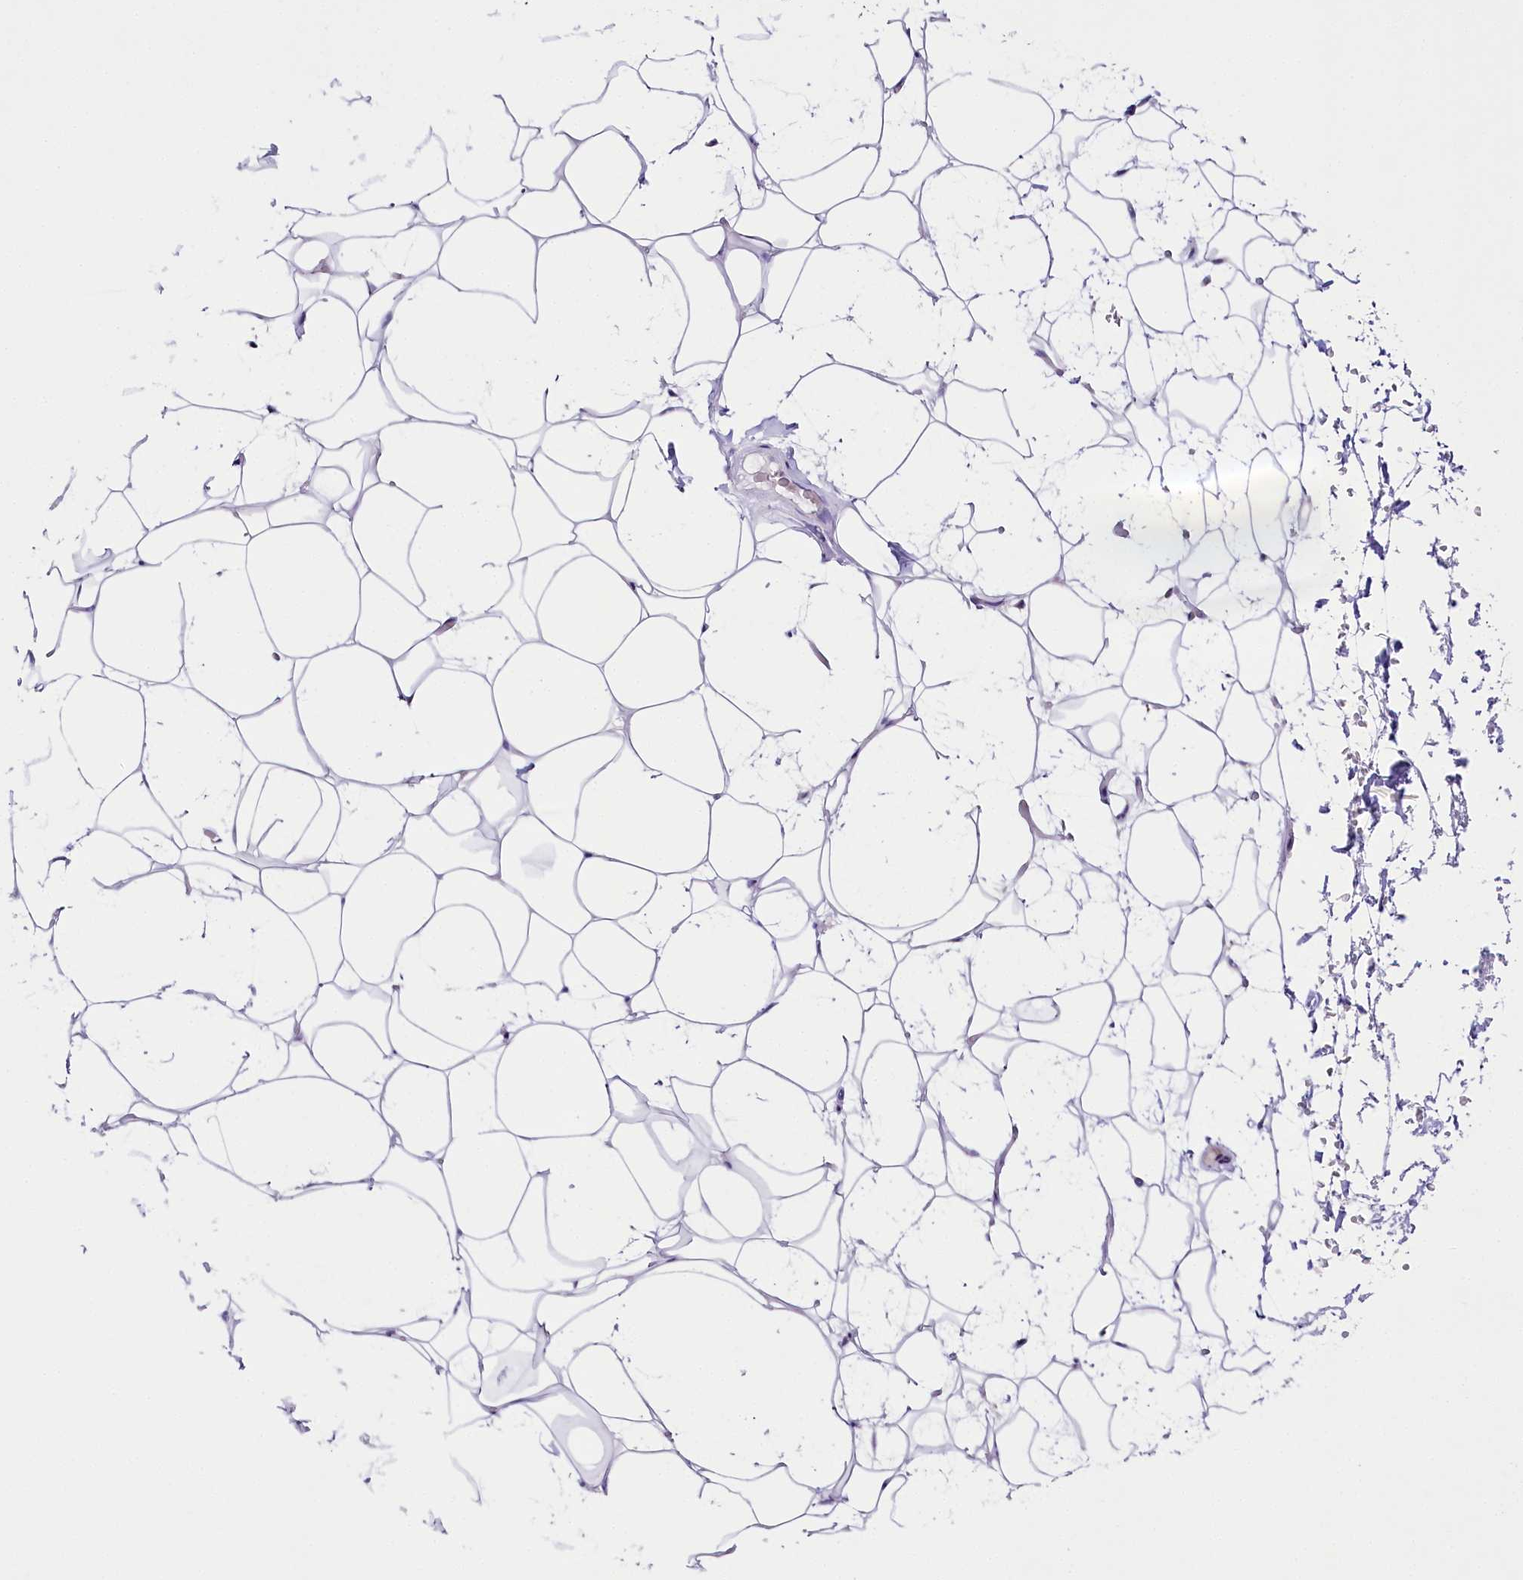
{"staining": {"intensity": "negative", "quantity": "none", "location": "none"}, "tissue": "adipose tissue", "cell_type": "Adipocytes", "image_type": "normal", "snomed": [{"axis": "morphology", "description": "Normal tissue, NOS"}, {"axis": "topography", "description": "Breast"}], "caption": "High power microscopy micrograph of an immunohistochemistry (IHC) photomicrograph of unremarkable adipose tissue, revealing no significant expression in adipocytes.", "gene": "CSN3", "patient": {"sex": "female", "age": 26}}